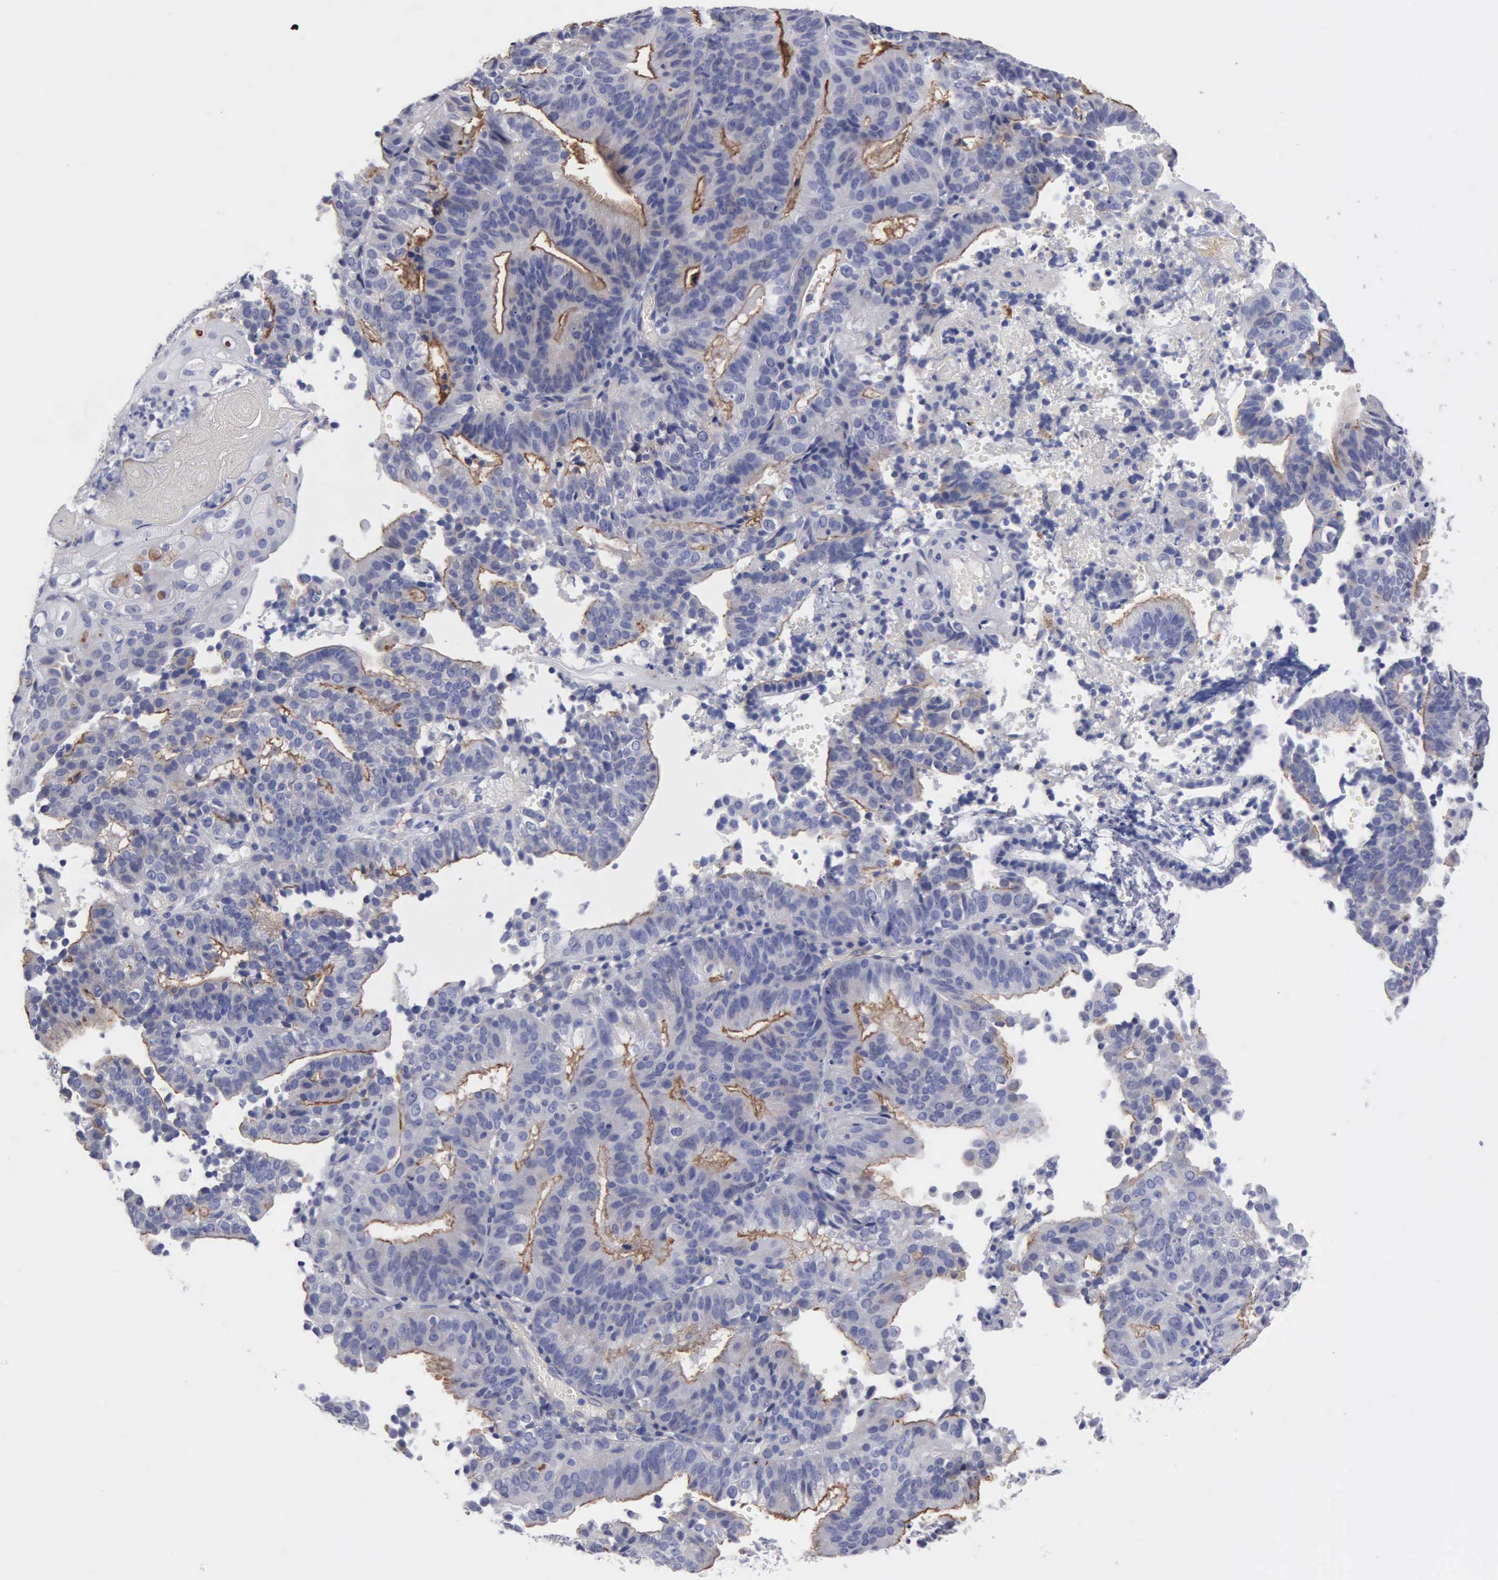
{"staining": {"intensity": "moderate", "quantity": "25%-75%", "location": "cytoplasmic/membranous"}, "tissue": "cervical cancer", "cell_type": "Tumor cells", "image_type": "cancer", "snomed": [{"axis": "morphology", "description": "Adenocarcinoma, NOS"}, {"axis": "topography", "description": "Cervix"}], "caption": "Immunohistochemical staining of human cervical cancer shows moderate cytoplasmic/membranous protein positivity in about 25%-75% of tumor cells.", "gene": "RDX", "patient": {"sex": "female", "age": 60}}